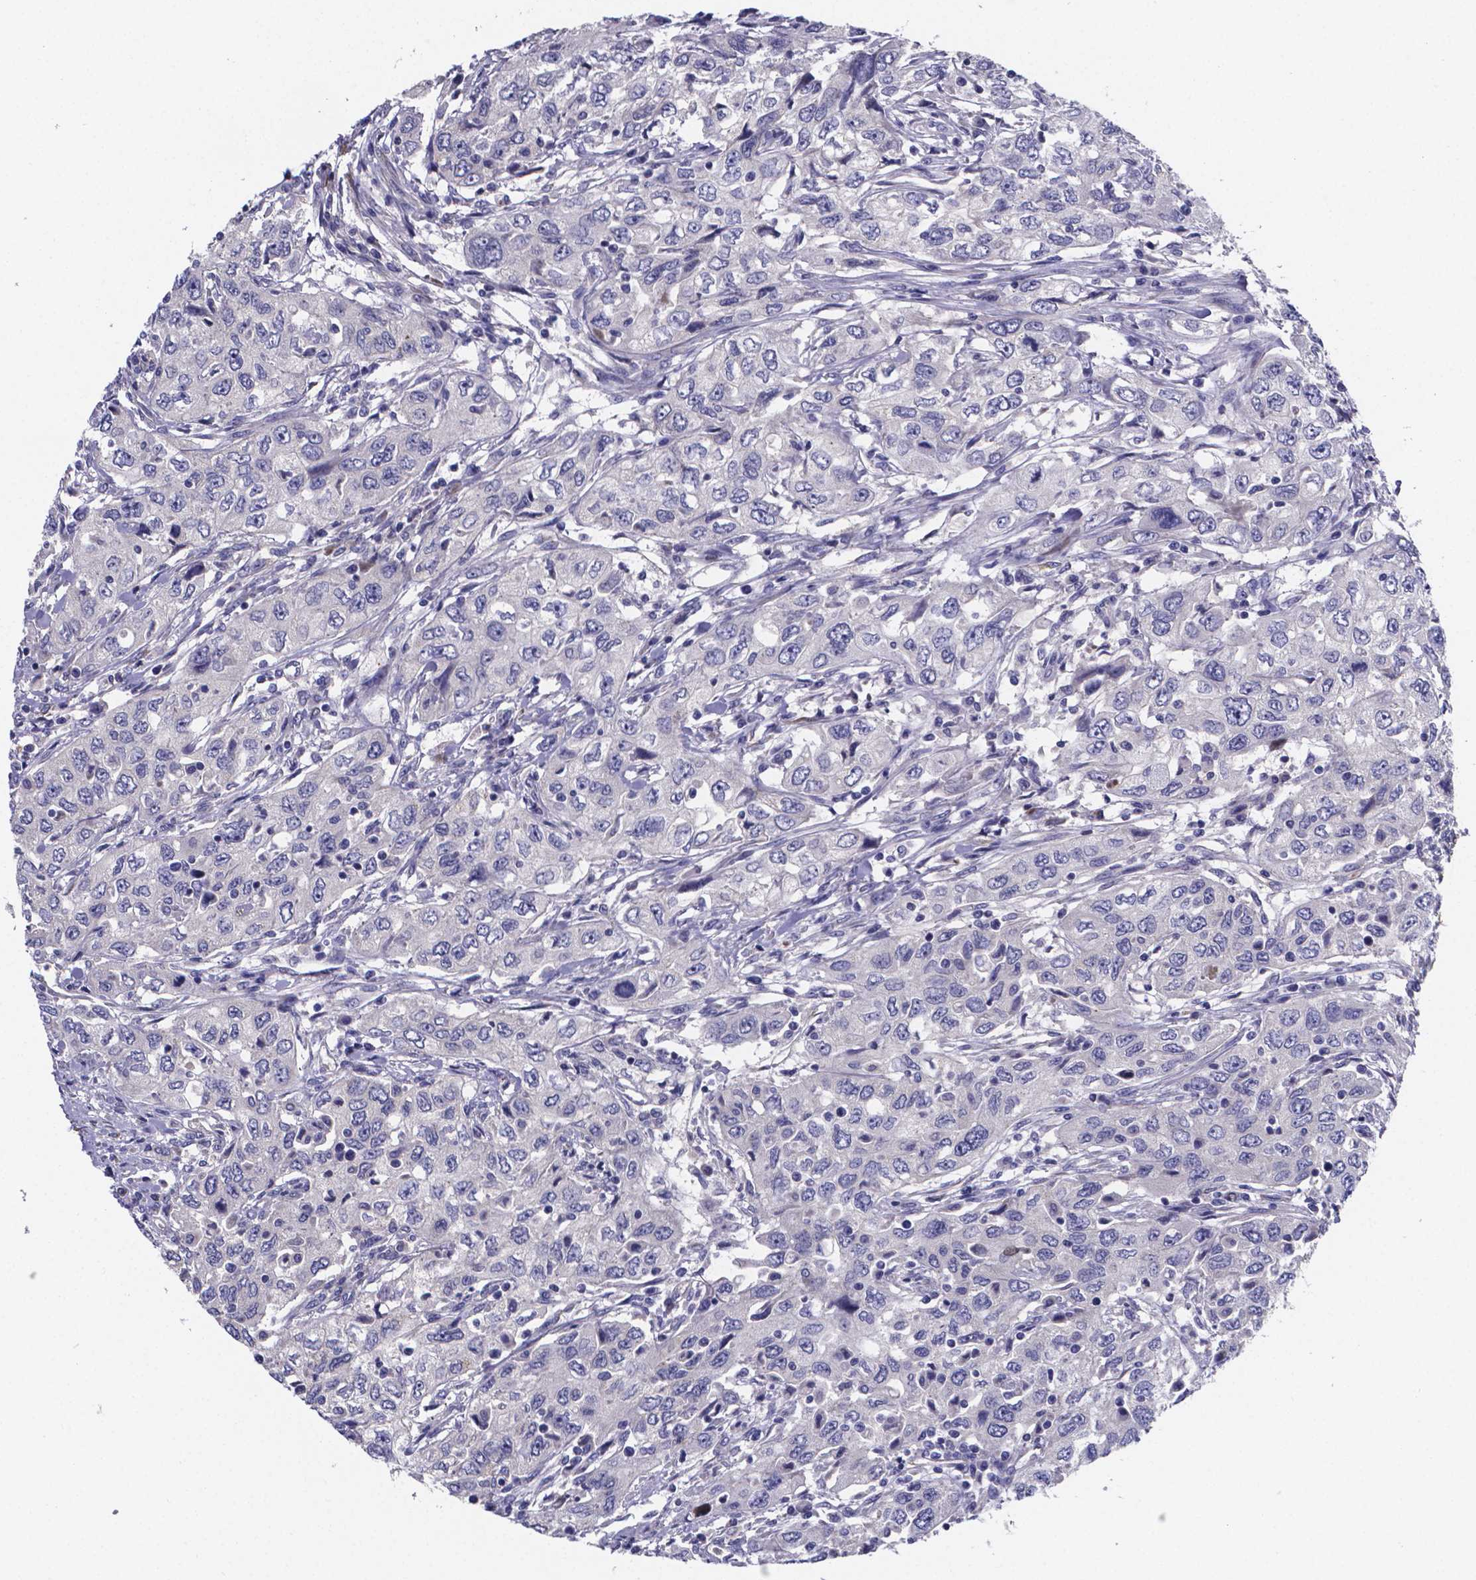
{"staining": {"intensity": "negative", "quantity": "none", "location": "none"}, "tissue": "urothelial cancer", "cell_type": "Tumor cells", "image_type": "cancer", "snomed": [{"axis": "morphology", "description": "Urothelial carcinoma, High grade"}, {"axis": "topography", "description": "Urinary bladder"}], "caption": "Immunohistochemistry (IHC) micrograph of neoplastic tissue: urothelial cancer stained with DAB displays no significant protein staining in tumor cells.", "gene": "SFRP4", "patient": {"sex": "male", "age": 76}}